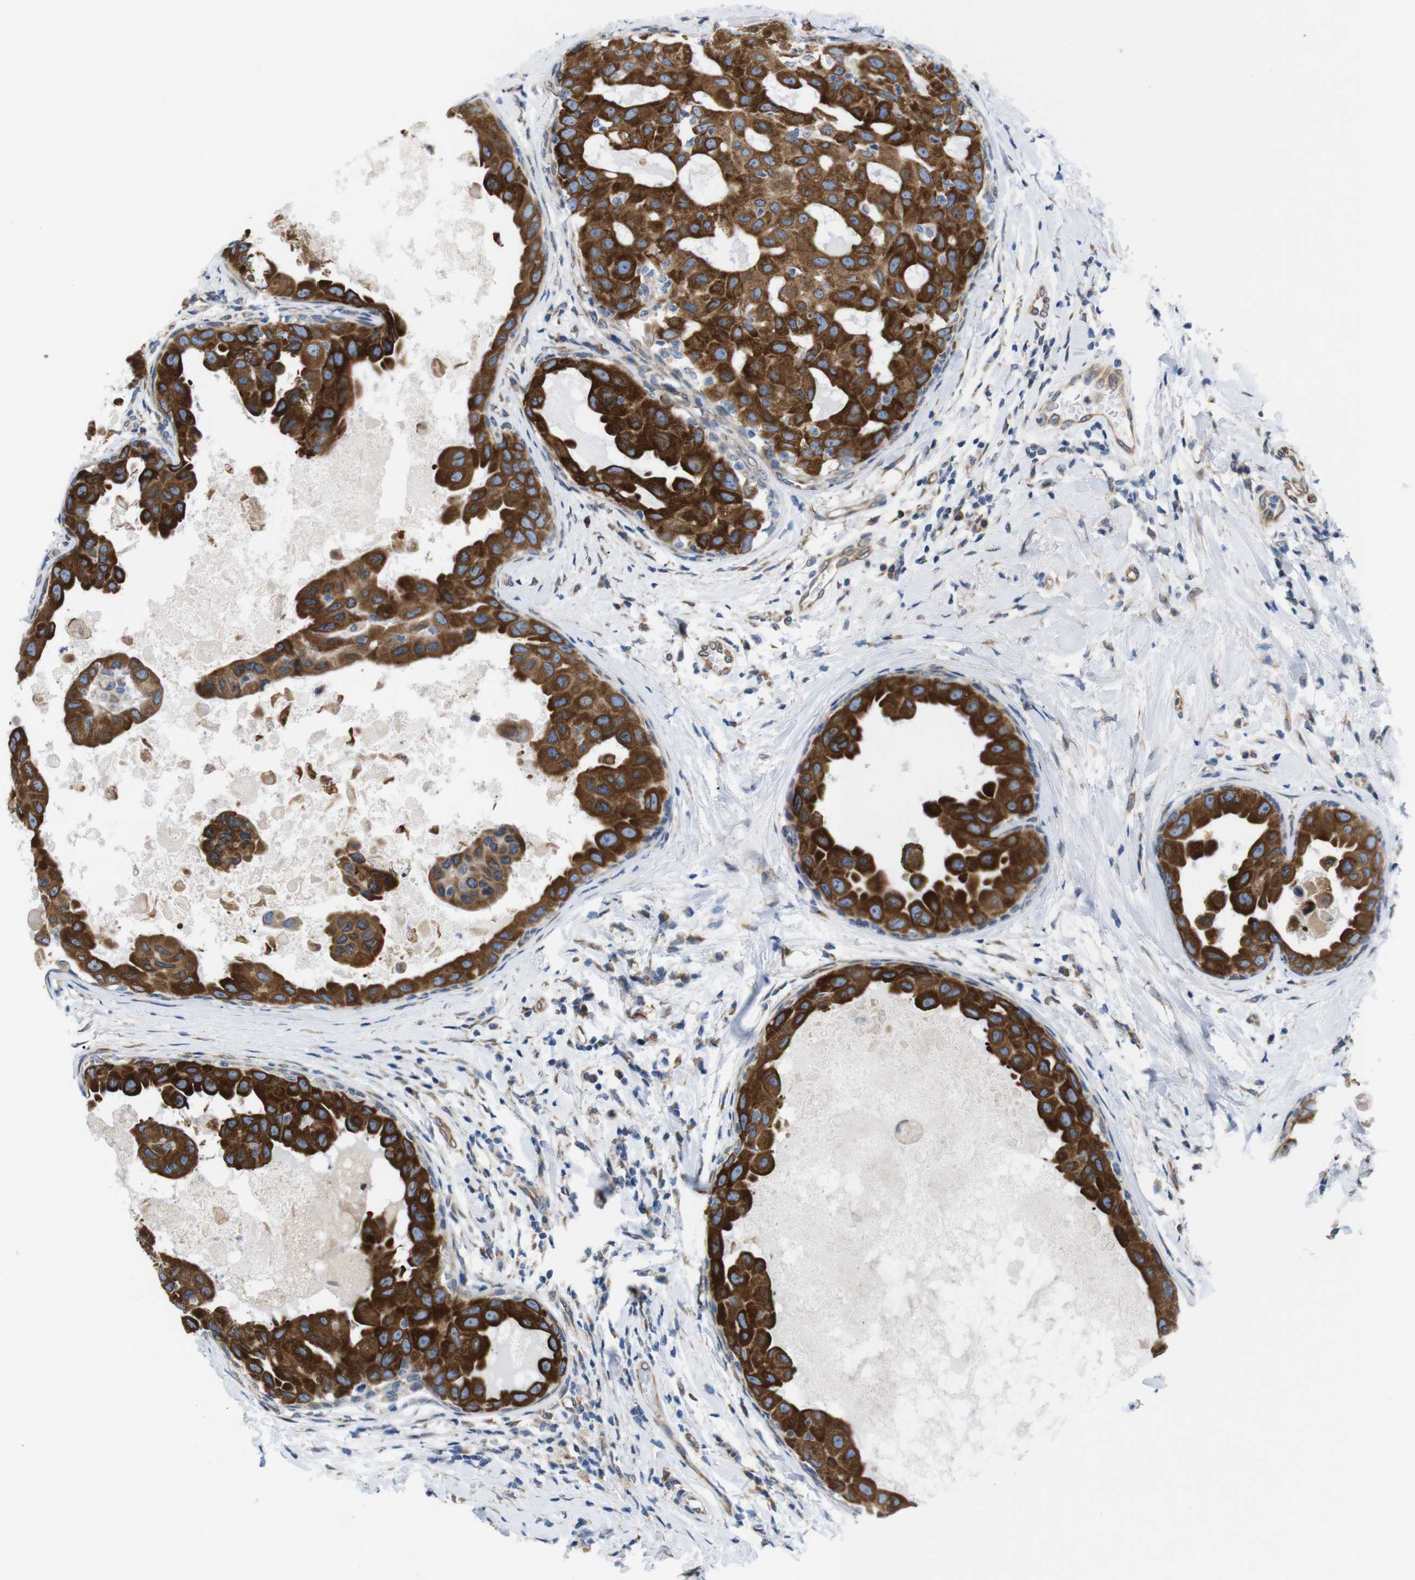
{"staining": {"intensity": "strong", "quantity": ">75%", "location": "cytoplasmic/membranous"}, "tissue": "breast cancer", "cell_type": "Tumor cells", "image_type": "cancer", "snomed": [{"axis": "morphology", "description": "Duct carcinoma"}, {"axis": "topography", "description": "Breast"}], "caption": "This histopathology image reveals breast cancer (intraductal carcinoma) stained with immunohistochemistry (IHC) to label a protein in brown. The cytoplasmic/membranous of tumor cells show strong positivity for the protein. Nuclei are counter-stained blue.", "gene": "HACD3", "patient": {"sex": "female", "age": 27}}